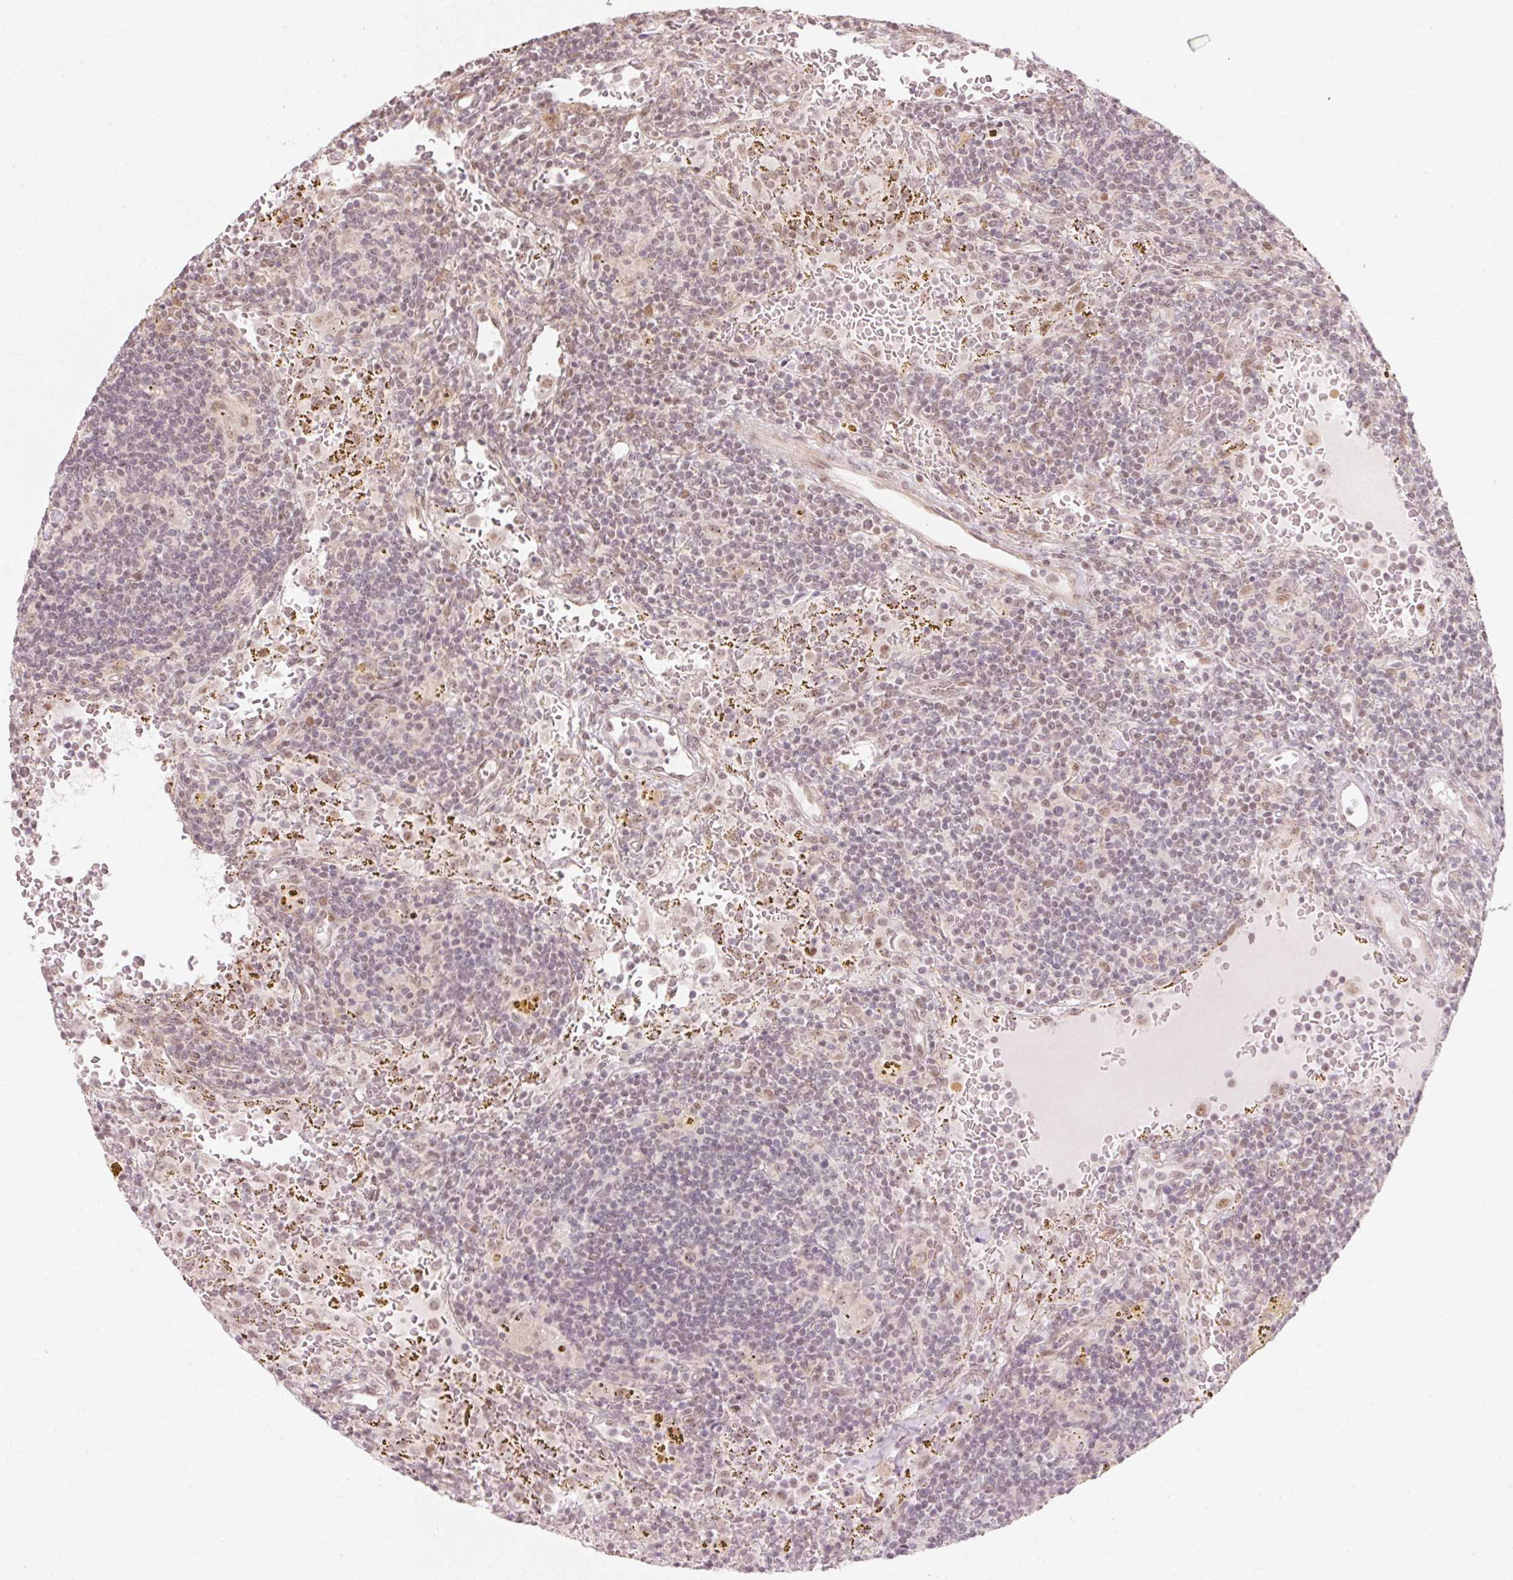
{"staining": {"intensity": "weak", "quantity": "<25%", "location": "nuclear"}, "tissue": "lymphoma", "cell_type": "Tumor cells", "image_type": "cancer", "snomed": [{"axis": "morphology", "description": "Malignant lymphoma, non-Hodgkin's type, Low grade"}, {"axis": "topography", "description": "Spleen"}], "caption": "Protein analysis of low-grade malignant lymphoma, non-Hodgkin's type exhibits no significant positivity in tumor cells.", "gene": "KAT6A", "patient": {"sex": "female", "age": 70}}